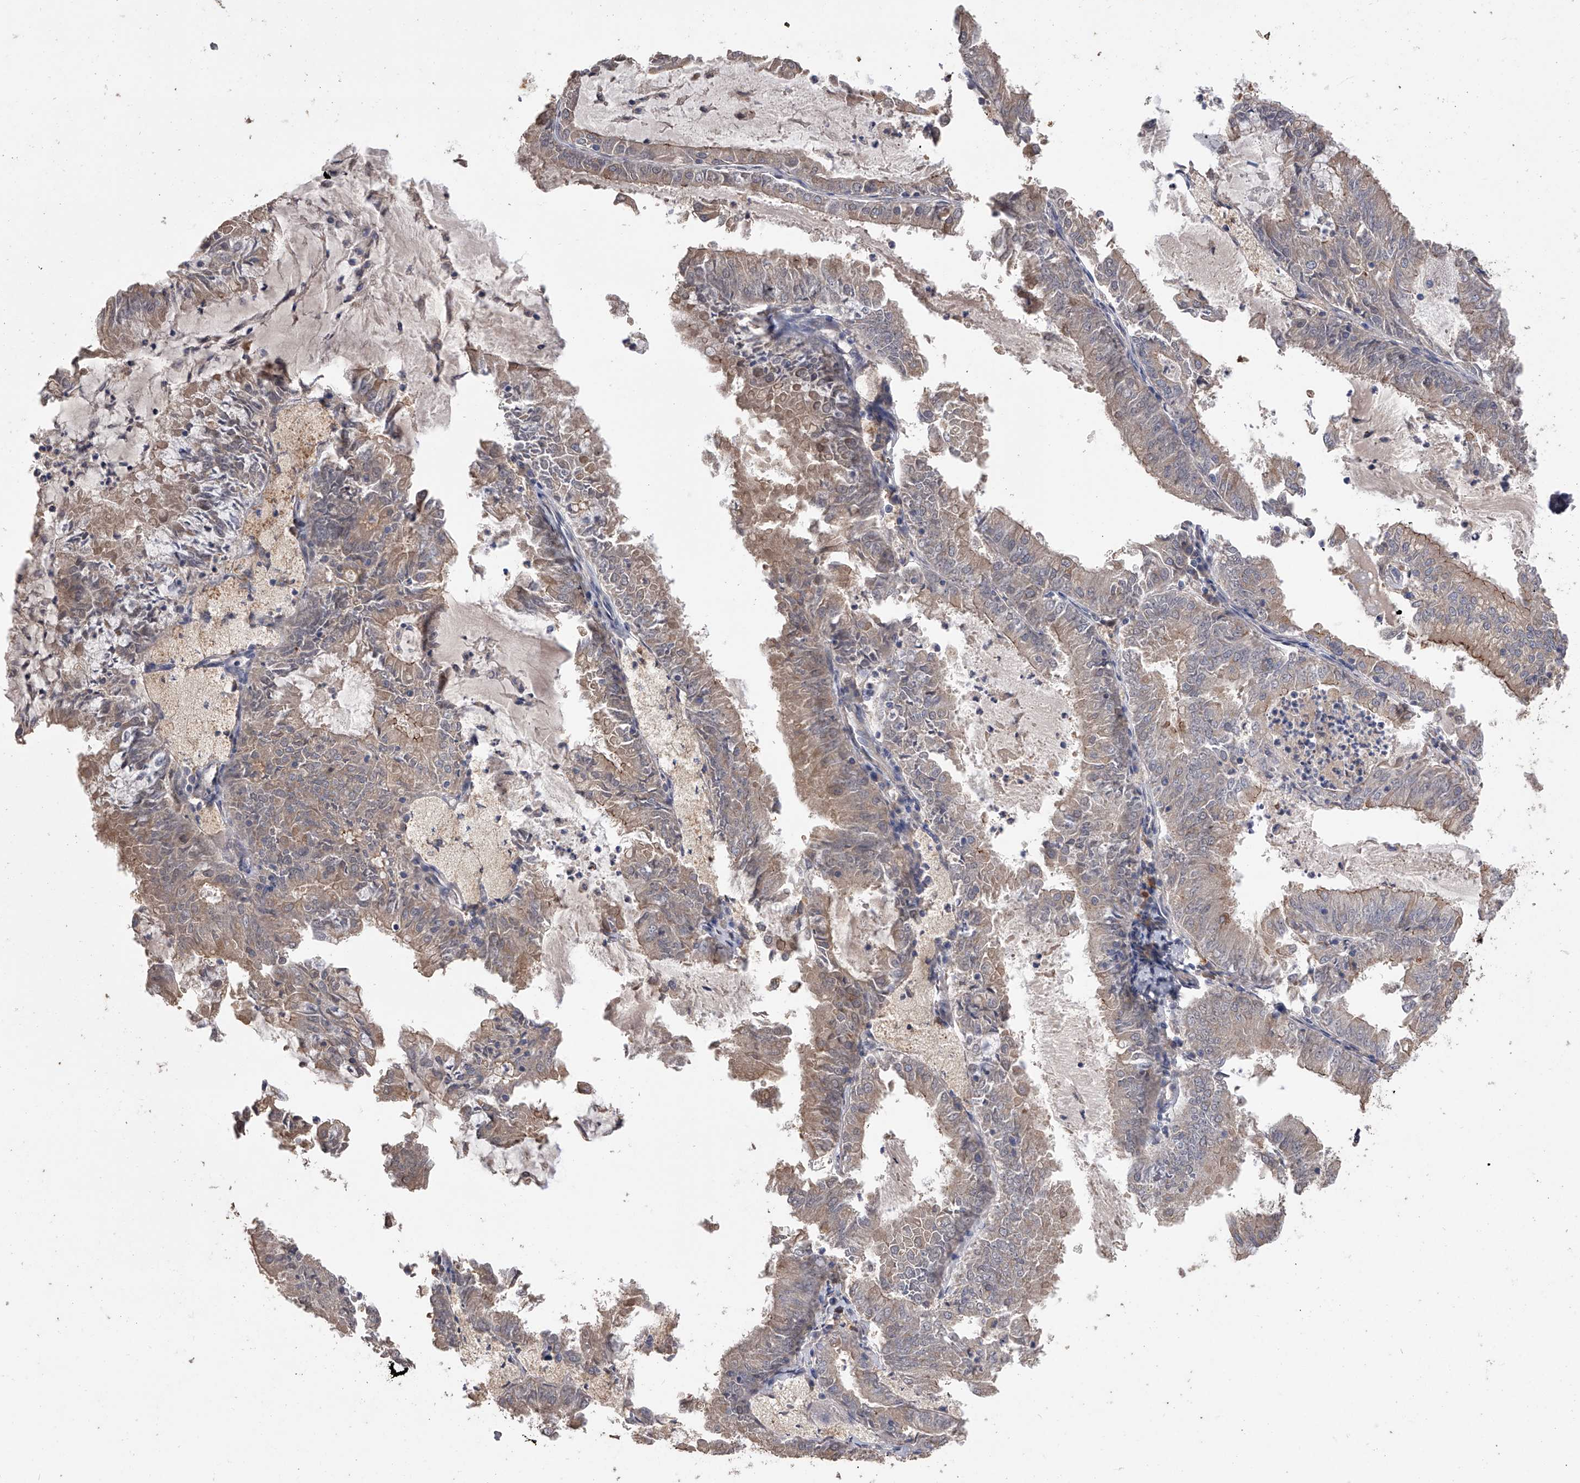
{"staining": {"intensity": "weak", "quantity": ">75%", "location": "cytoplasmic/membranous"}, "tissue": "endometrial cancer", "cell_type": "Tumor cells", "image_type": "cancer", "snomed": [{"axis": "morphology", "description": "Adenocarcinoma, NOS"}, {"axis": "topography", "description": "Endometrium"}], "caption": "Endometrial cancer stained with DAB (3,3'-diaminobenzidine) immunohistochemistry exhibits low levels of weak cytoplasmic/membranous expression in approximately >75% of tumor cells.", "gene": "ZNF343", "patient": {"sex": "female", "age": 57}}